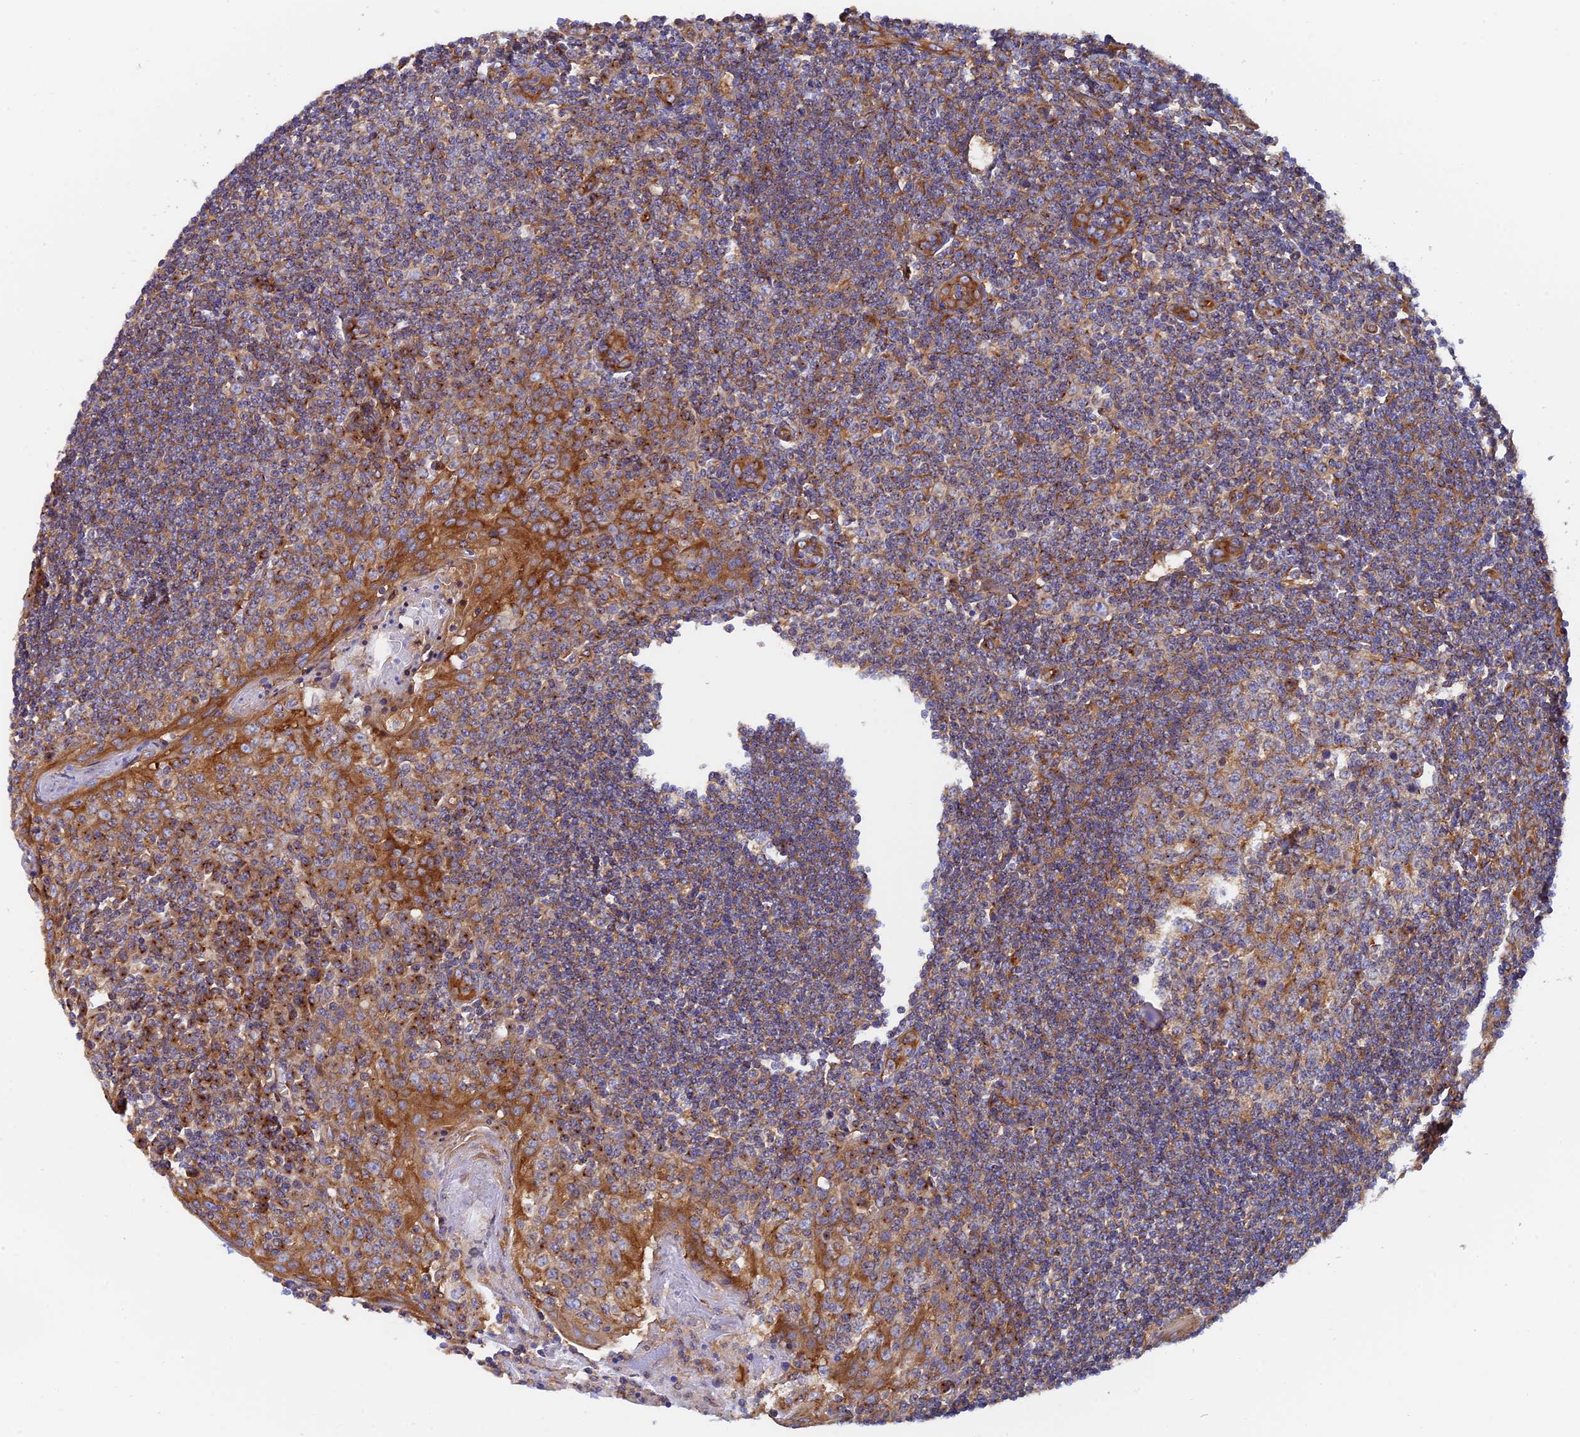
{"staining": {"intensity": "weak", "quantity": "<25%", "location": "cytoplasmic/membranous"}, "tissue": "tonsil", "cell_type": "Germinal center cells", "image_type": "normal", "snomed": [{"axis": "morphology", "description": "Normal tissue, NOS"}, {"axis": "topography", "description": "Tonsil"}], "caption": "Histopathology image shows no protein expression in germinal center cells of benign tonsil.", "gene": "DCTN2", "patient": {"sex": "male", "age": 27}}